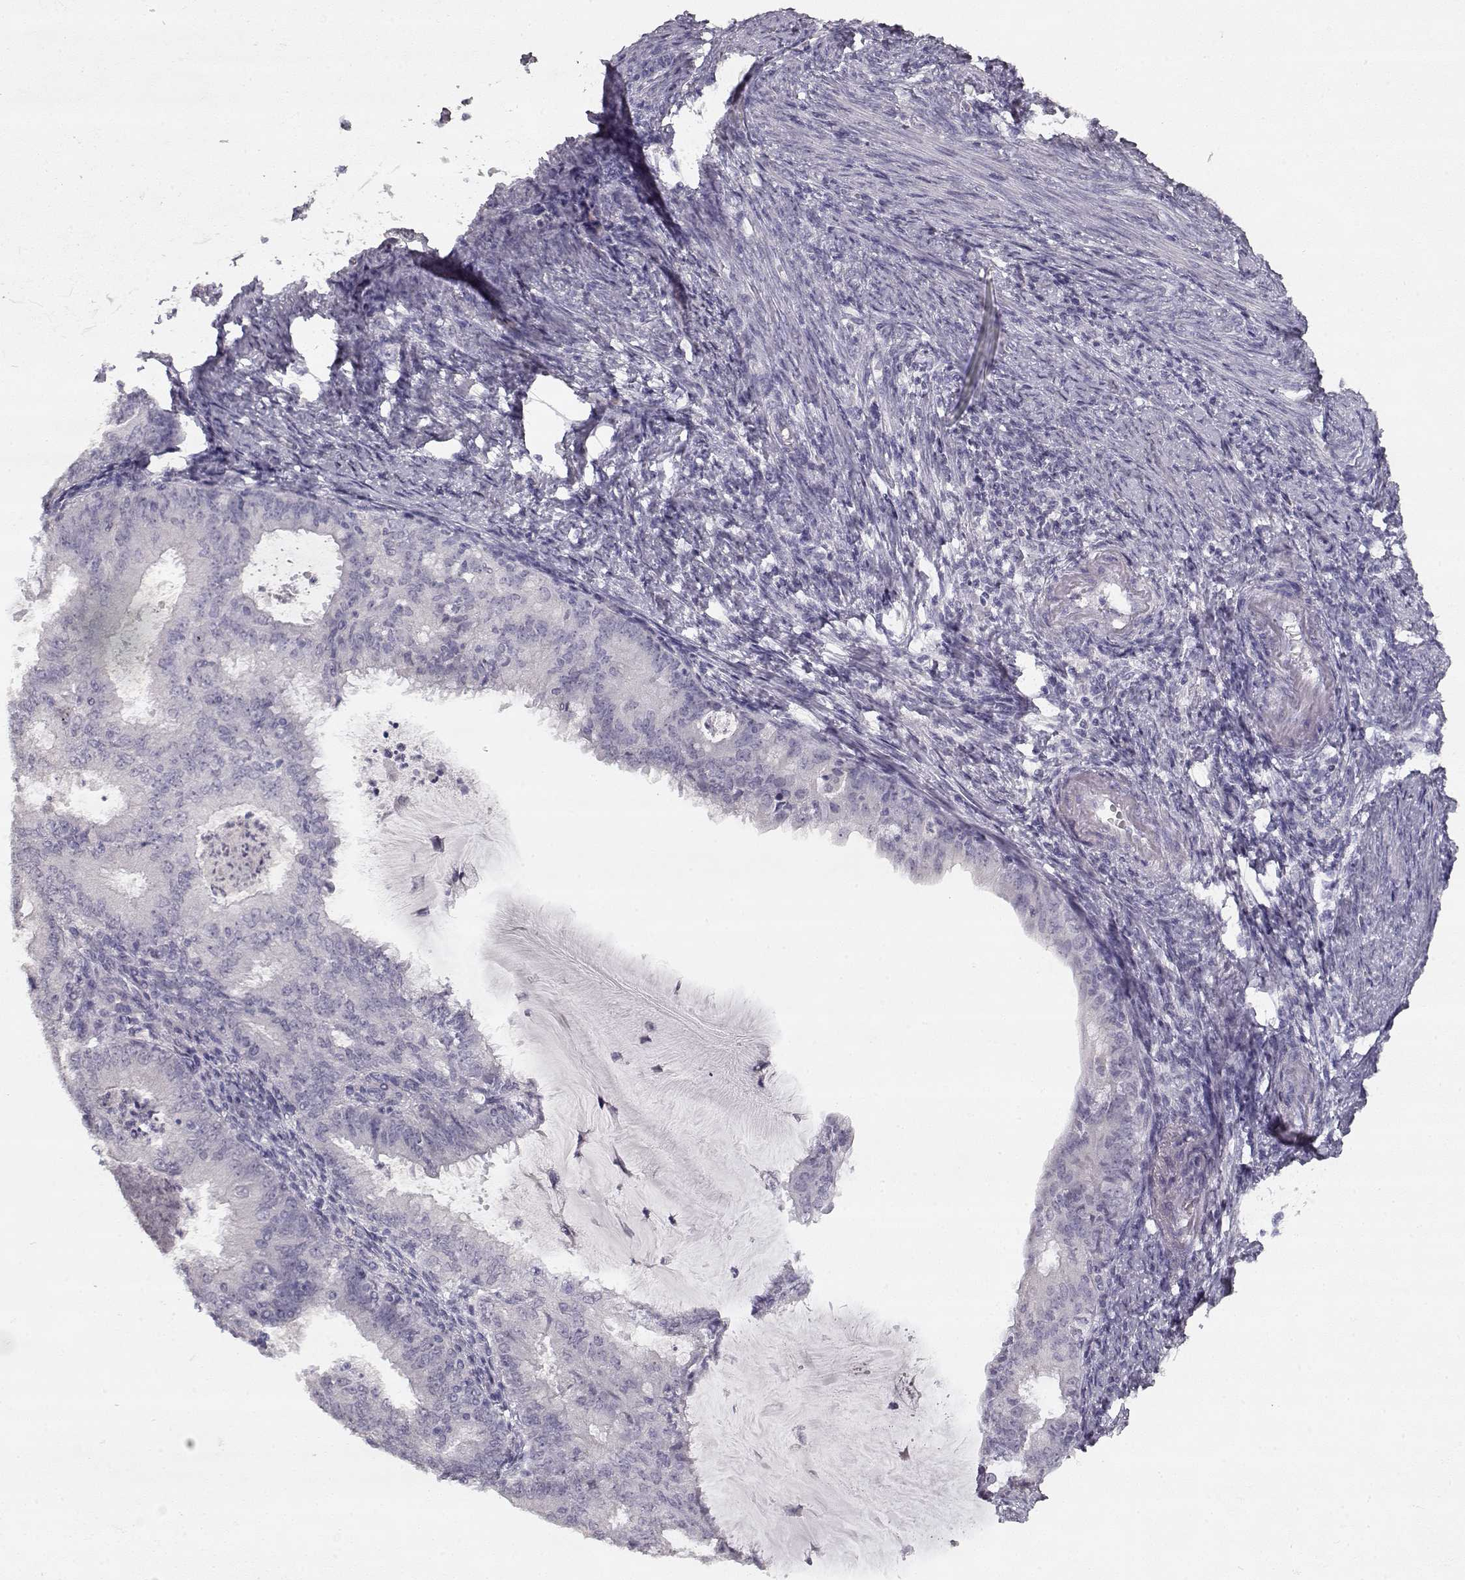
{"staining": {"intensity": "negative", "quantity": "none", "location": "none"}, "tissue": "endometrial cancer", "cell_type": "Tumor cells", "image_type": "cancer", "snomed": [{"axis": "morphology", "description": "Adenocarcinoma, NOS"}, {"axis": "topography", "description": "Endometrium"}], "caption": "Immunohistochemical staining of endometrial cancer demonstrates no significant expression in tumor cells.", "gene": "TPH2", "patient": {"sex": "female", "age": 57}}